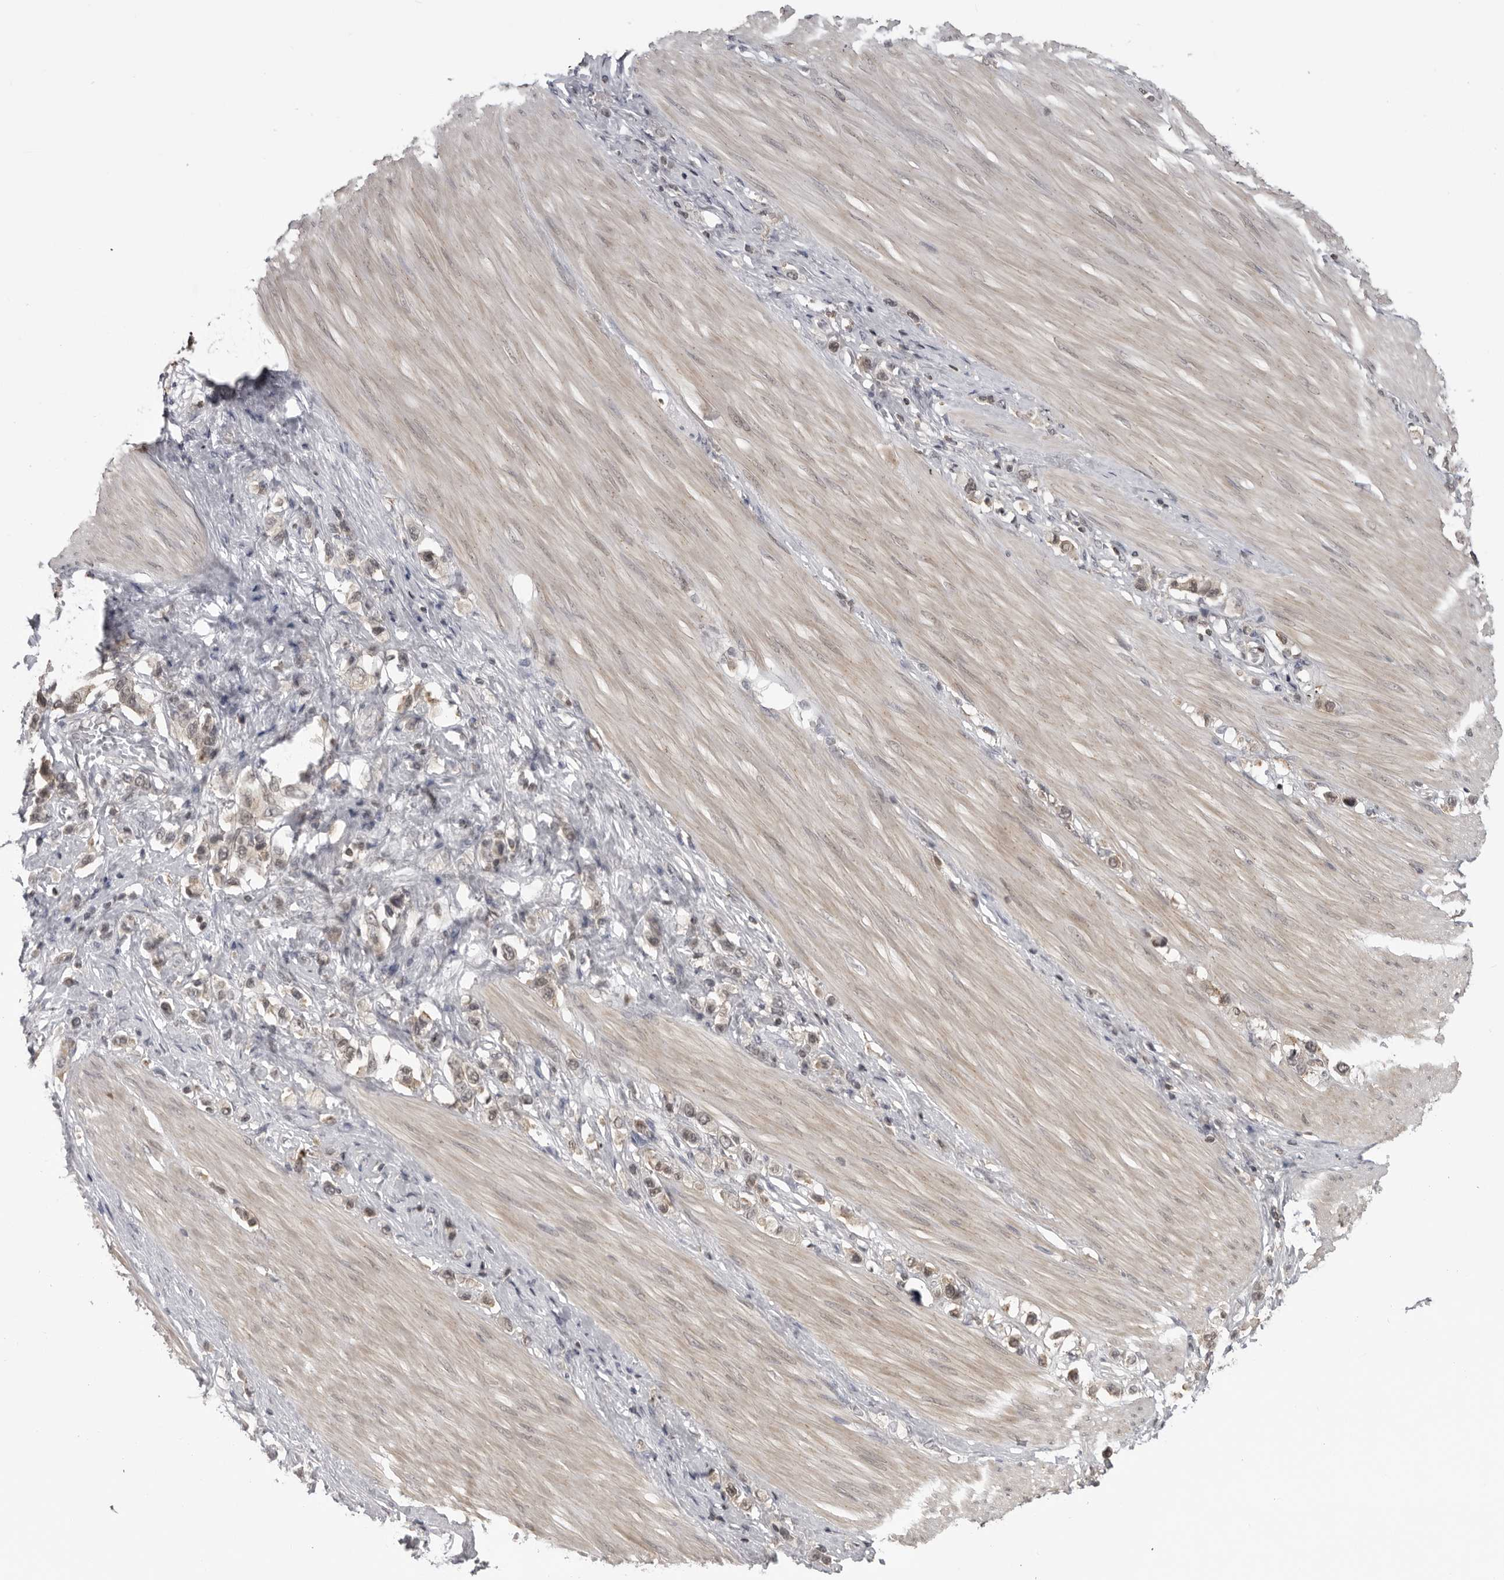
{"staining": {"intensity": "weak", "quantity": ">75%", "location": "cytoplasmic/membranous,nuclear"}, "tissue": "stomach cancer", "cell_type": "Tumor cells", "image_type": "cancer", "snomed": [{"axis": "morphology", "description": "Adenocarcinoma, NOS"}, {"axis": "topography", "description": "Stomach"}], "caption": "Human adenocarcinoma (stomach) stained with a protein marker reveals weak staining in tumor cells.", "gene": "PDCL3", "patient": {"sex": "female", "age": 65}}